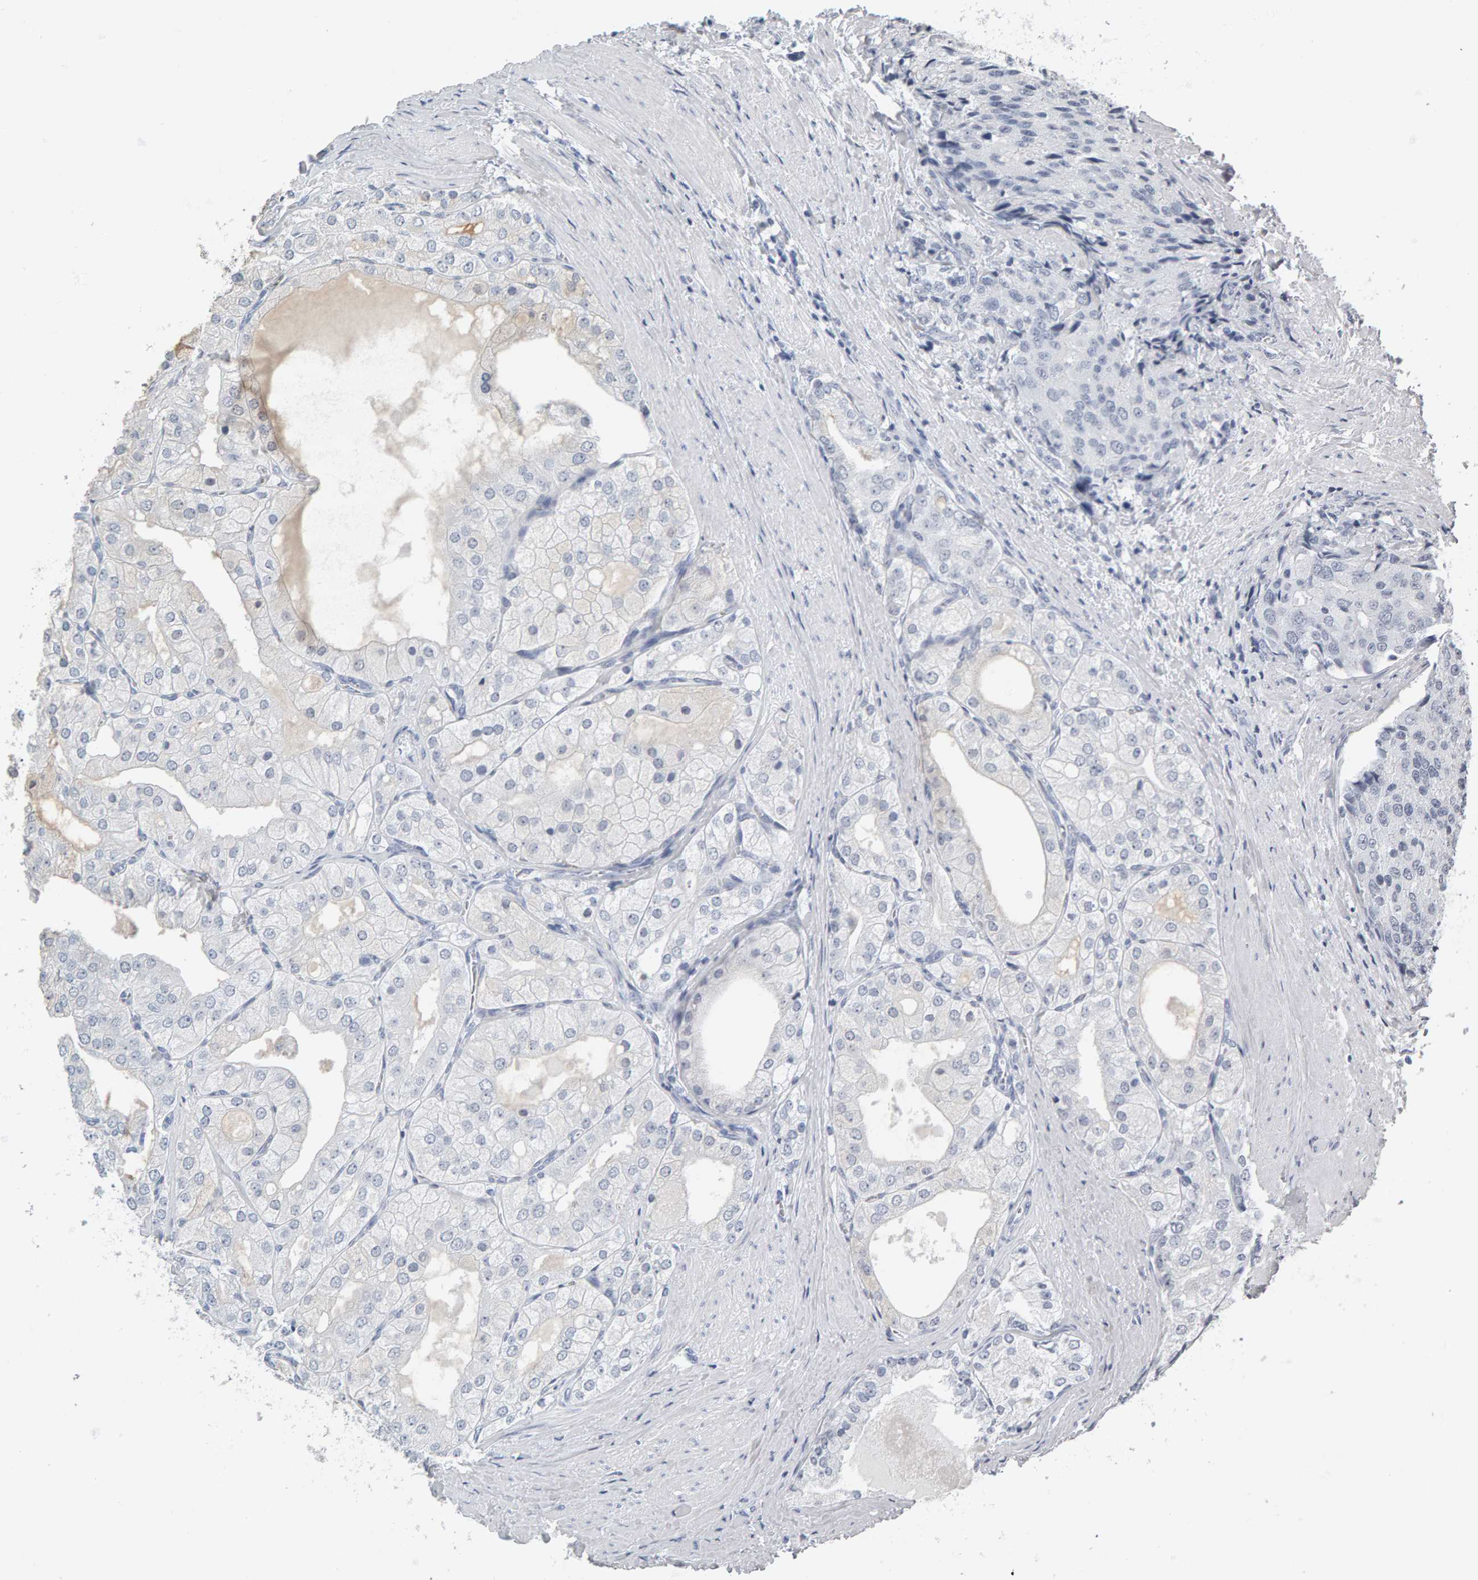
{"staining": {"intensity": "negative", "quantity": "none", "location": "none"}, "tissue": "prostate cancer", "cell_type": "Tumor cells", "image_type": "cancer", "snomed": [{"axis": "morphology", "description": "Adenocarcinoma, High grade"}, {"axis": "topography", "description": "Prostate"}], "caption": "An IHC micrograph of prostate cancer (high-grade adenocarcinoma) is shown. There is no staining in tumor cells of prostate cancer (high-grade adenocarcinoma). (Immunohistochemistry (ihc), brightfield microscopy, high magnification).", "gene": "SPACA3", "patient": {"sex": "male", "age": 50}}